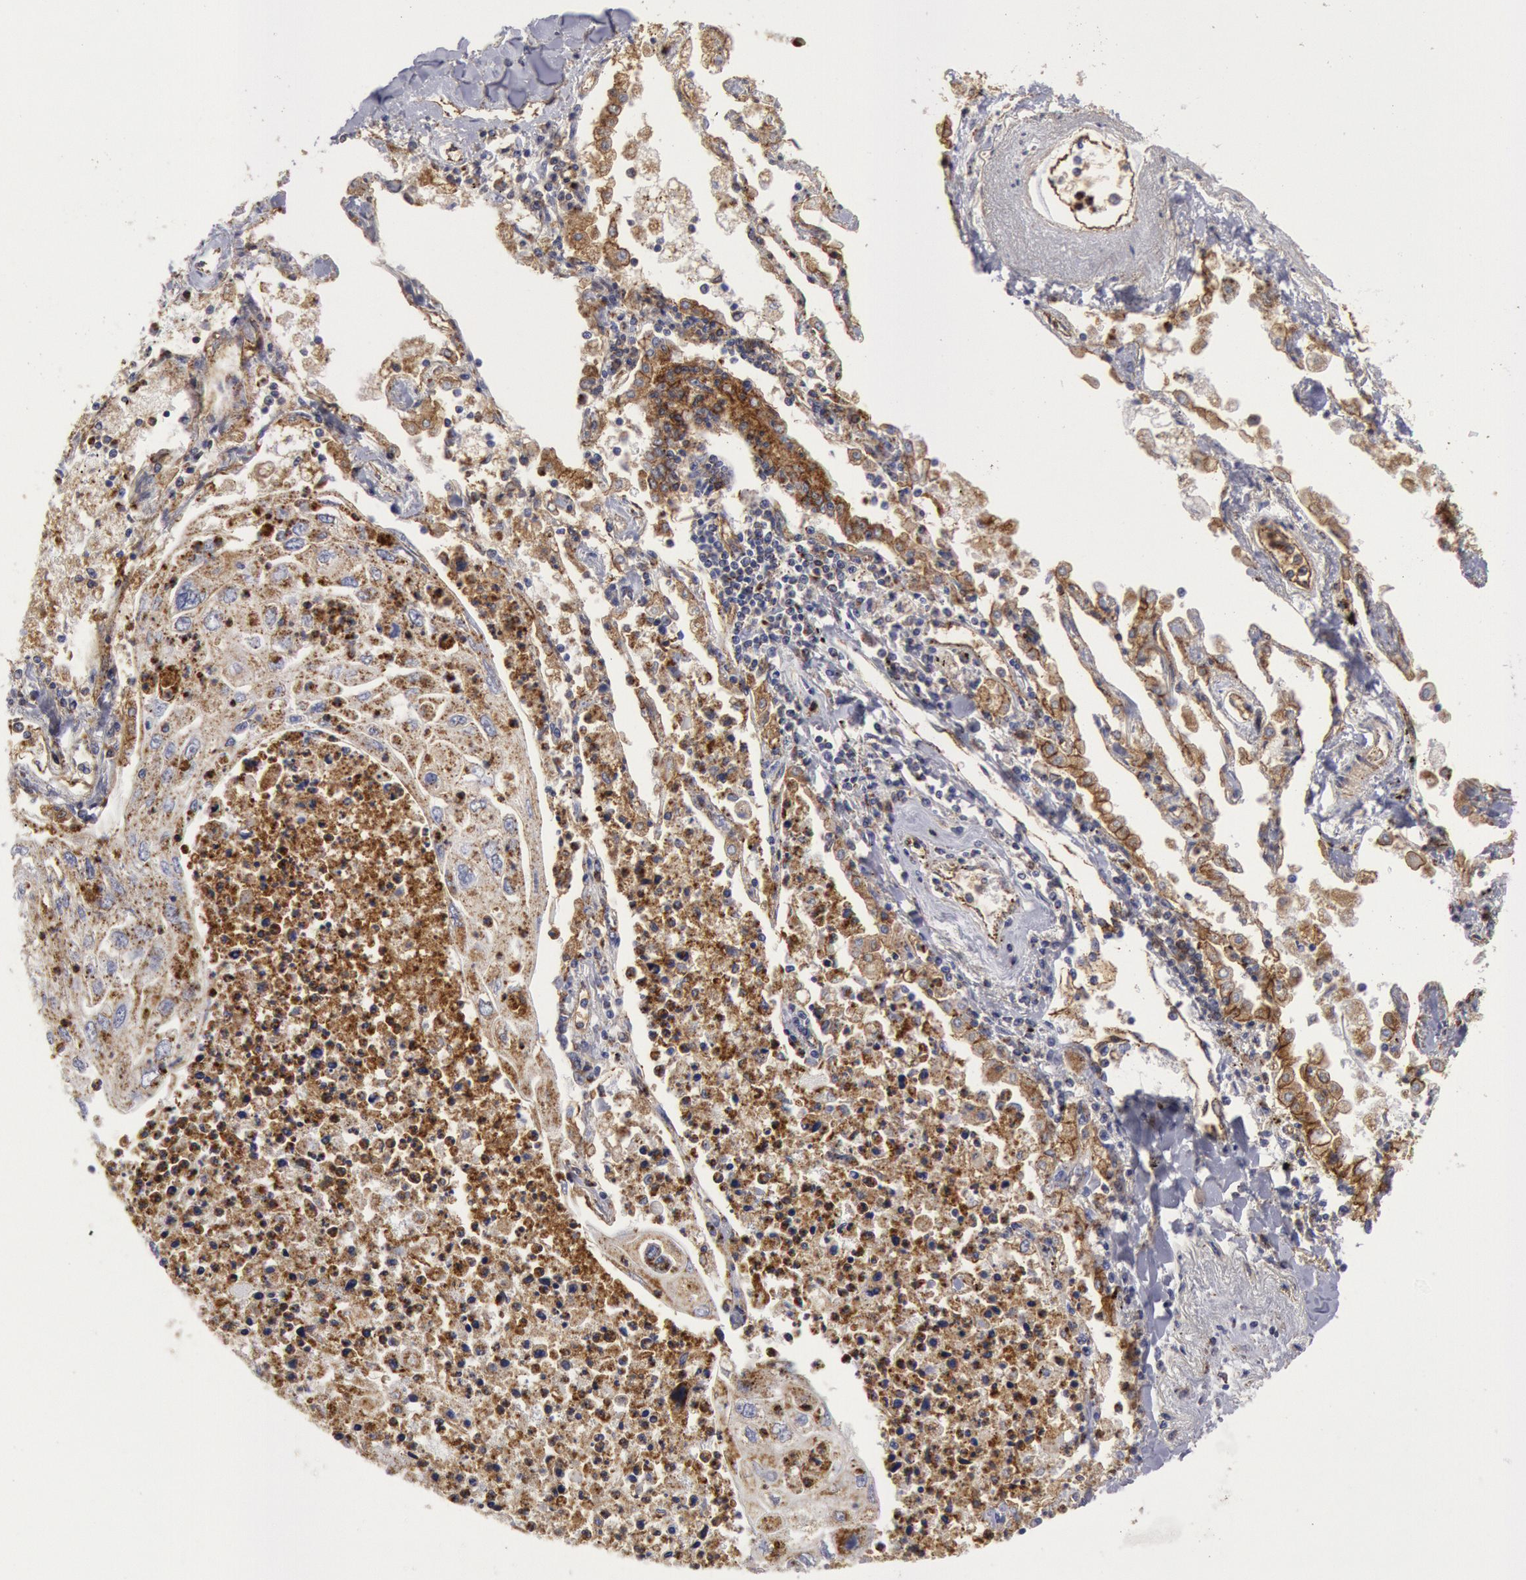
{"staining": {"intensity": "weak", "quantity": ">75%", "location": "cytoplasmic/membranous"}, "tissue": "lung cancer", "cell_type": "Tumor cells", "image_type": "cancer", "snomed": [{"axis": "morphology", "description": "Squamous cell carcinoma, NOS"}, {"axis": "topography", "description": "Lung"}], "caption": "Immunohistochemistry of human lung cancer (squamous cell carcinoma) reveals low levels of weak cytoplasmic/membranous expression in about >75% of tumor cells.", "gene": "FLOT1", "patient": {"sex": "male", "age": 75}}